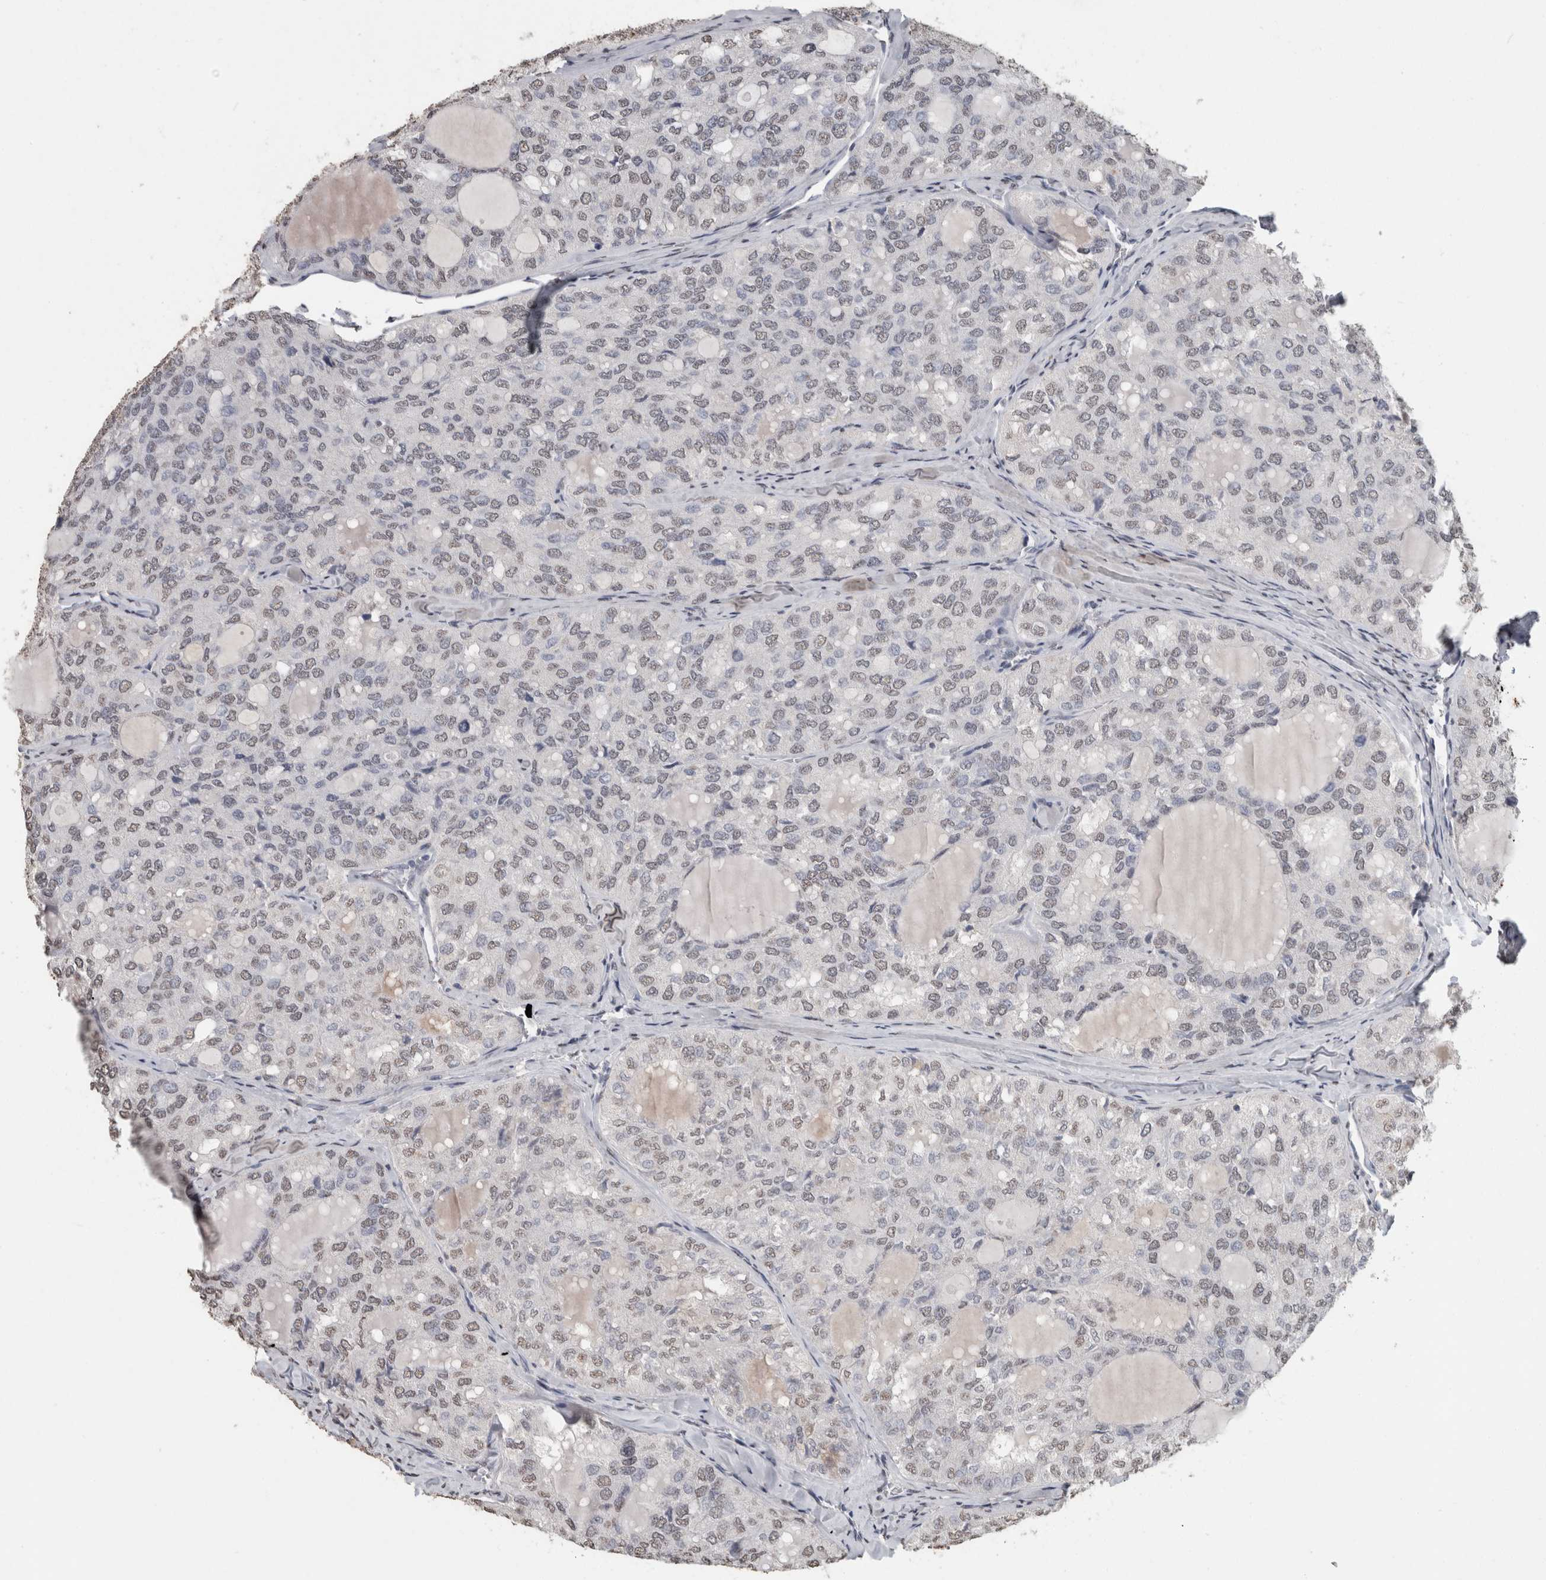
{"staining": {"intensity": "weak", "quantity": "<25%", "location": "nuclear"}, "tissue": "thyroid cancer", "cell_type": "Tumor cells", "image_type": "cancer", "snomed": [{"axis": "morphology", "description": "Follicular adenoma carcinoma, NOS"}, {"axis": "topography", "description": "Thyroid gland"}], "caption": "Immunohistochemical staining of follicular adenoma carcinoma (thyroid) shows no significant expression in tumor cells. (Brightfield microscopy of DAB (3,3'-diaminobenzidine) immunohistochemistry (IHC) at high magnification).", "gene": "LTBP1", "patient": {"sex": "male", "age": 75}}